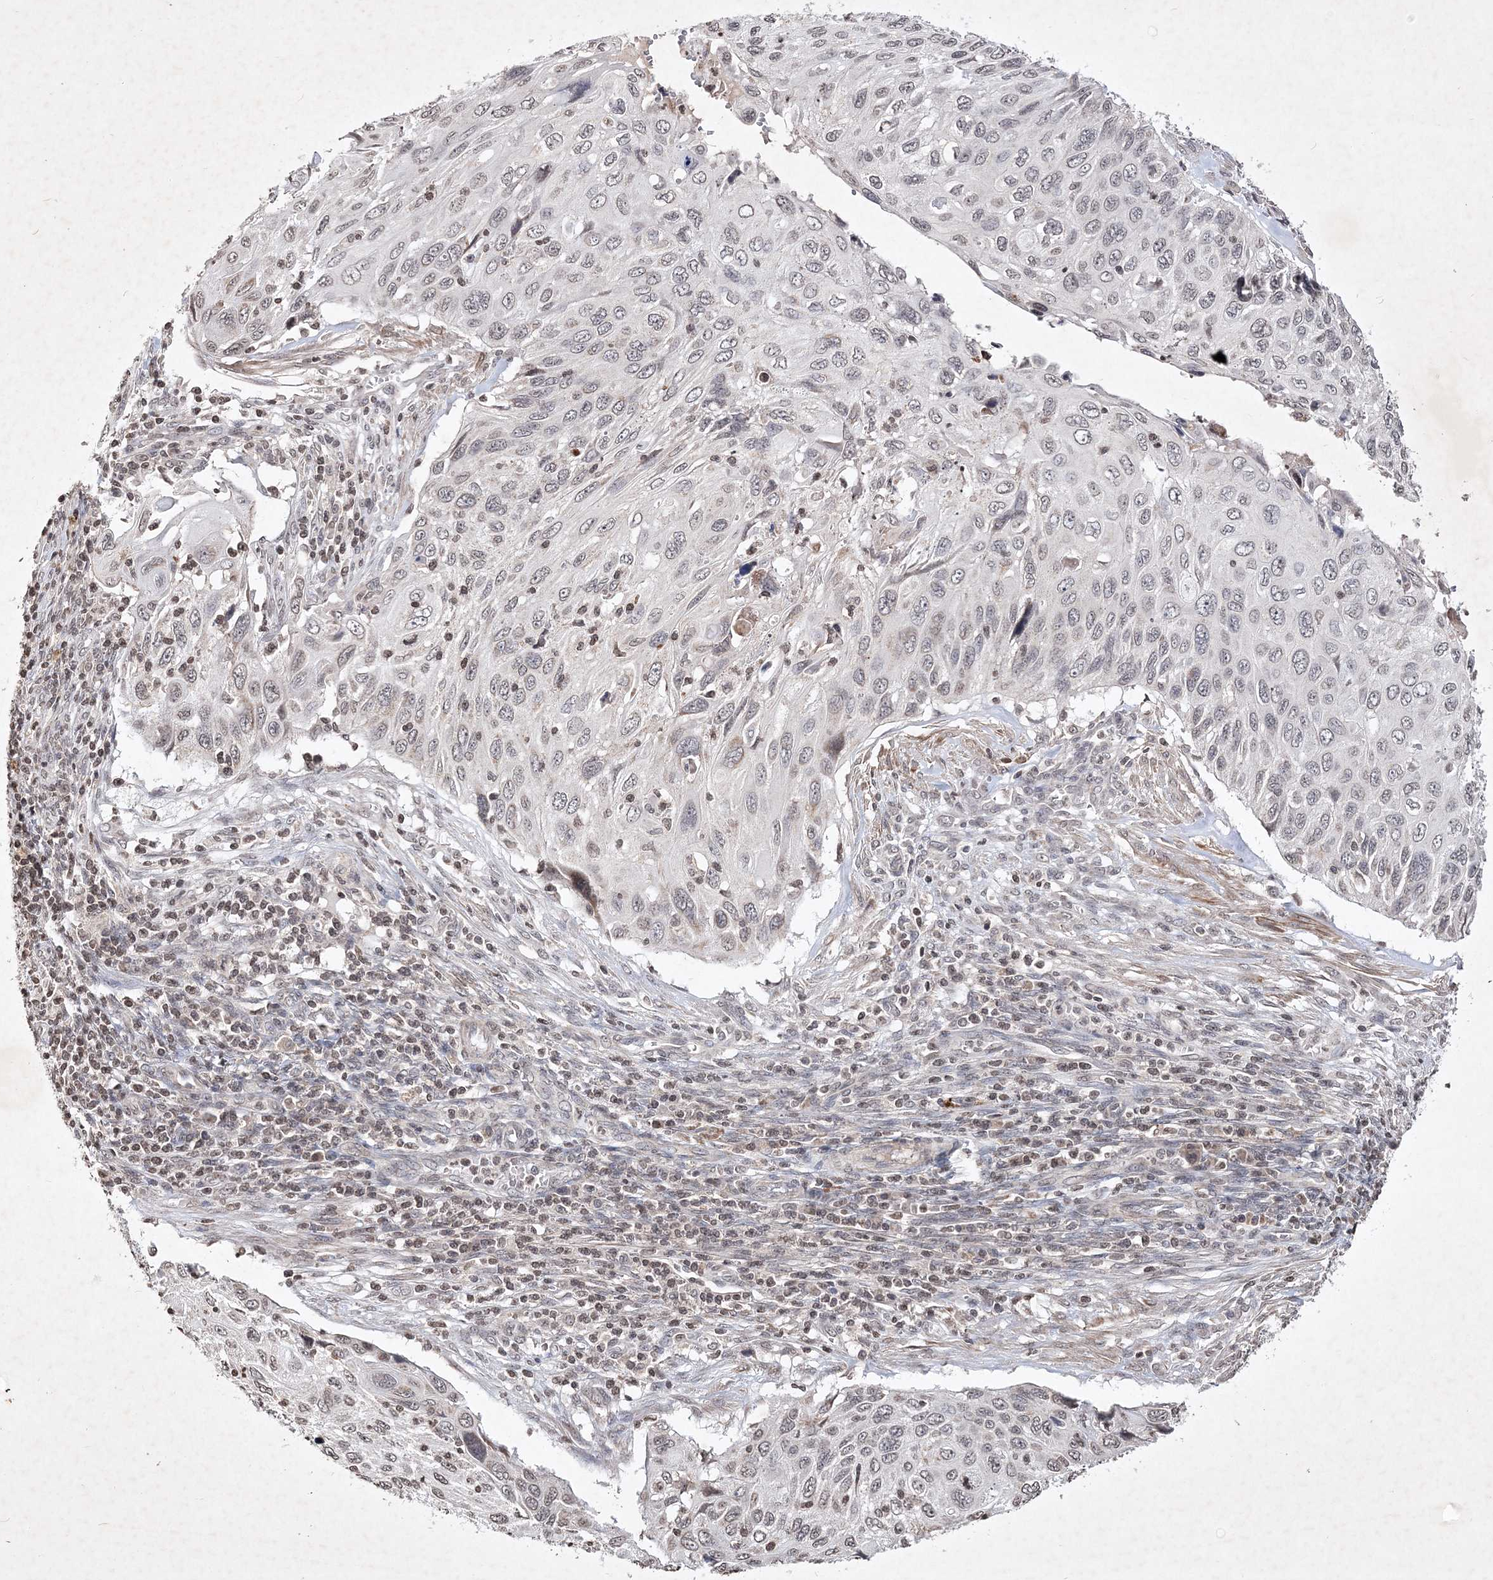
{"staining": {"intensity": "weak", "quantity": "25%-75%", "location": "nuclear"}, "tissue": "cervical cancer", "cell_type": "Tumor cells", "image_type": "cancer", "snomed": [{"axis": "morphology", "description": "Squamous cell carcinoma, NOS"}, {"axis": "topography", "description": "Cervix"}], "caption": "Approximately 25%-75% of tumor cells in cervical squamous cell carcinoma demonstrate weak nuclear protein expression as visualized by brown immunohistochemical staining.", "gene": "SOWAHB", "patient": {"sex": "female", "age": 70}}